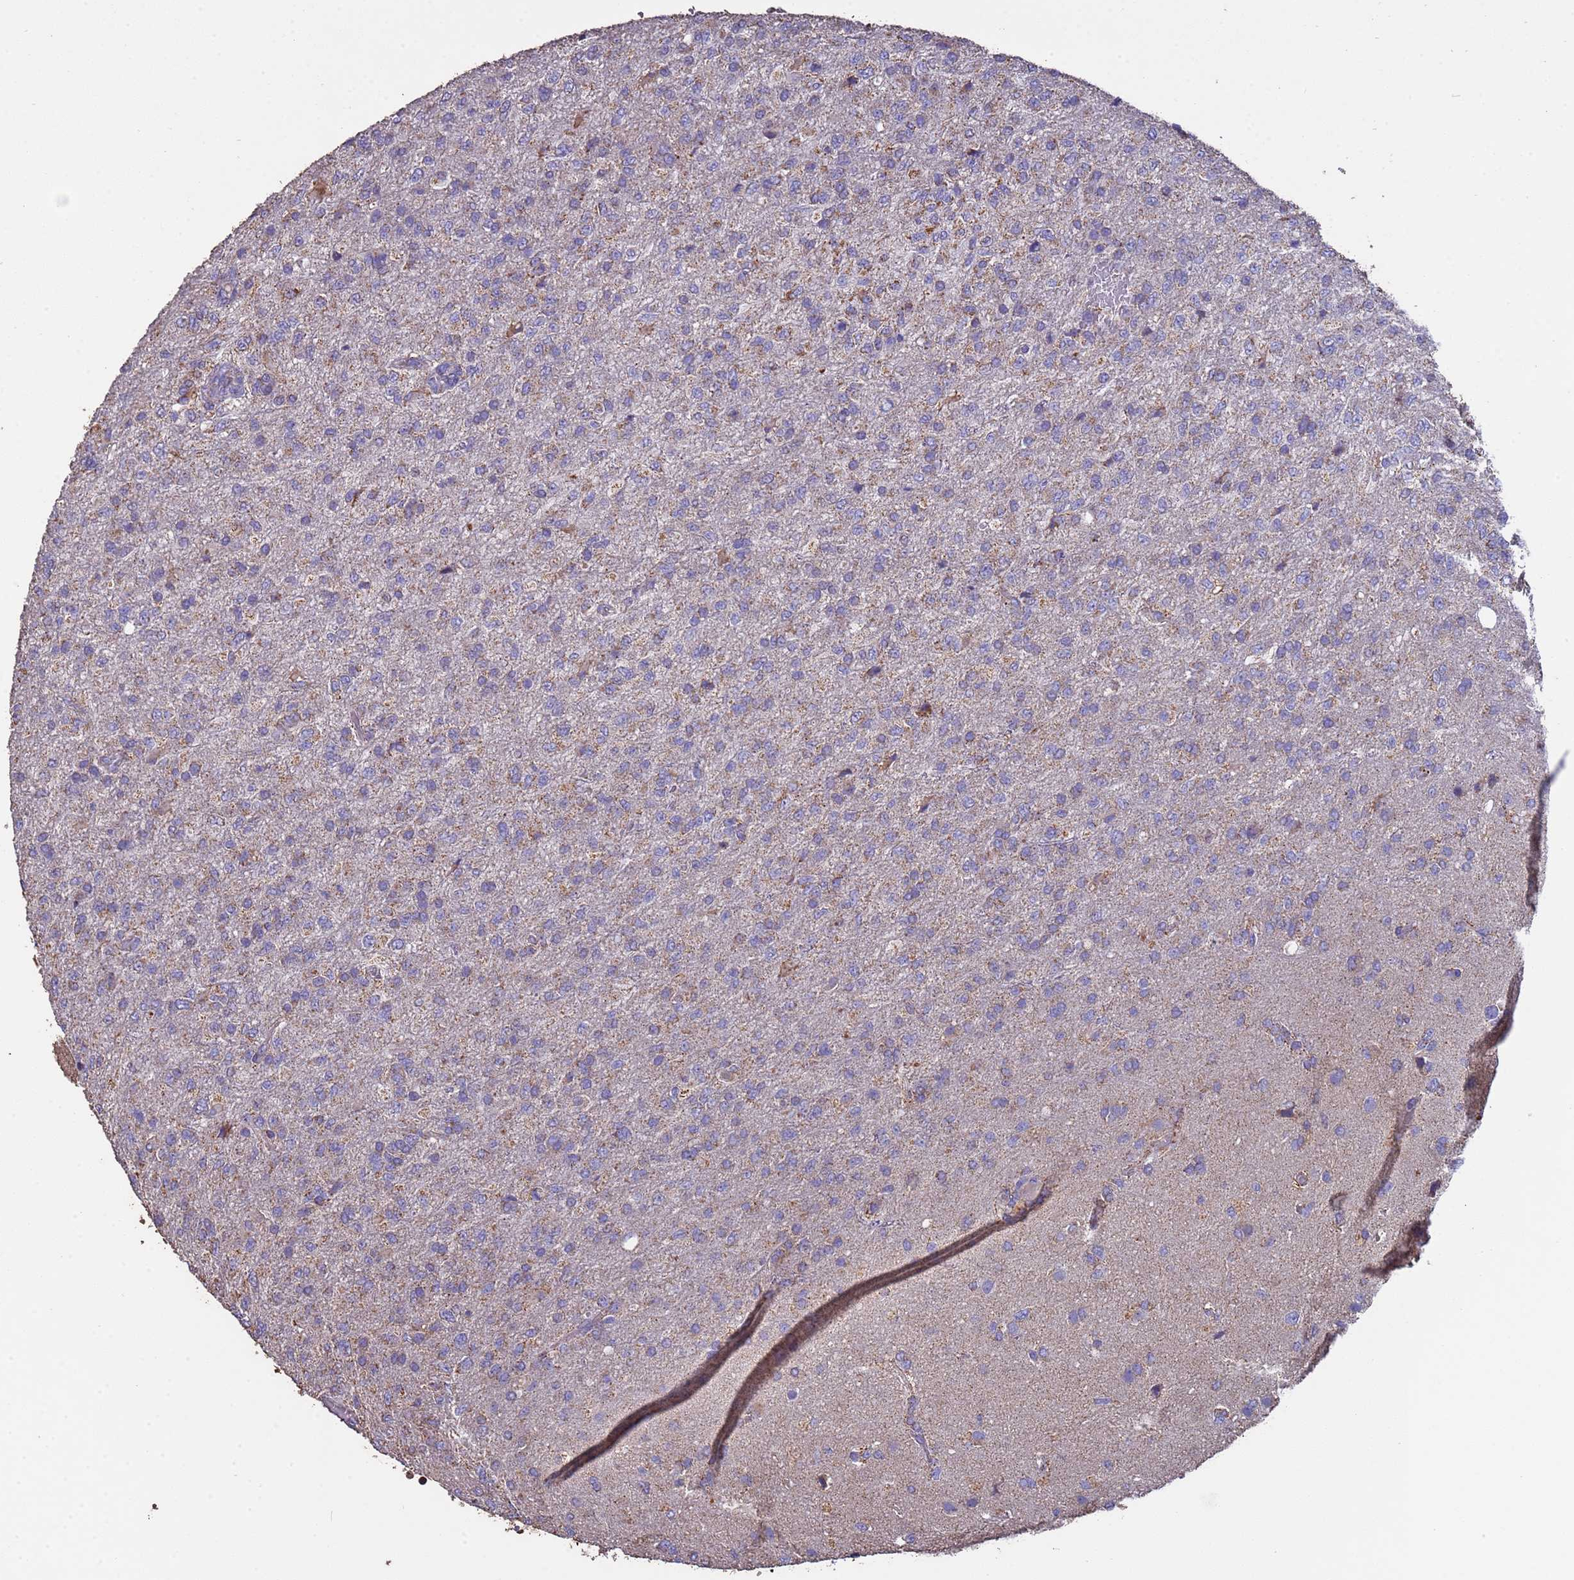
{"staining": {"intensity": "weak", "quantity": "<25%", "location": "cytoplasmic/membranous"}, "tissue": "glioma", "cell_type": "Tumor cells", "image_type": "cancer", "snomed": [{"axis": "morphology", "description": "Glioma, malignant, High grade"}, {"axis": "topography", "description": "Brain"}], "caption": "Immunohistochemical staining of human malignant glioma (high-grade) reveals no significant expression in tumor cells.", "gene": "ZNFX1", "patient": {"sex": "female", "age": 74}}